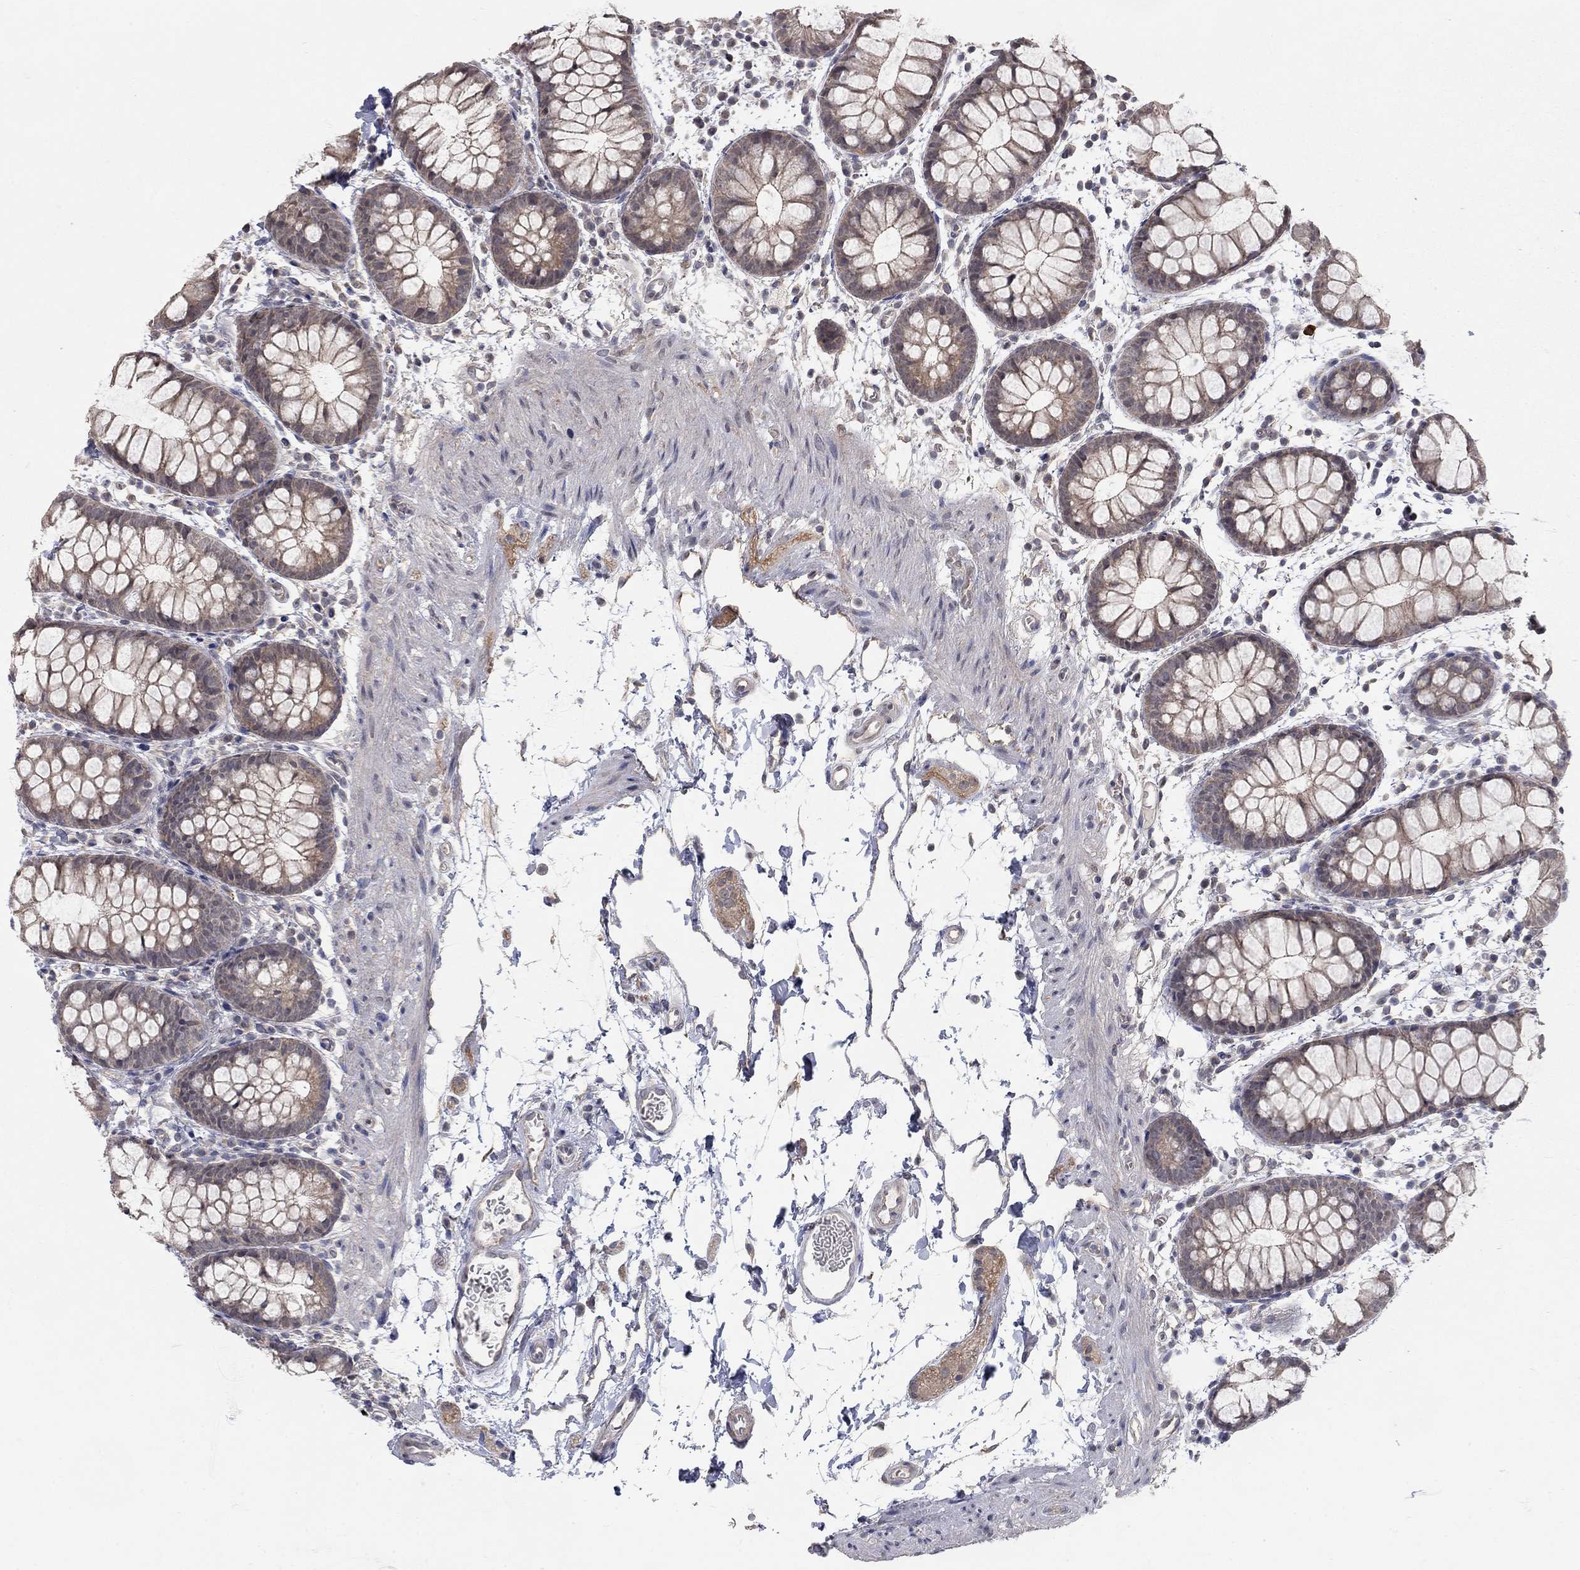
{"staining": {"intensity": "weak", "quantity": "25%-75%", "location": "cytoplasmic/membranous"}, "tissue": "rectum", "cell_type": "Glandular cells", "image_type": "normal", "snomed": [{"axis": "morphology", "description": "Normal tissue, NOS"}, {"axis": "topography", "description": "Rectum"}], "caption": "Immunohistochemical staining of benign rectum exhibits weak cytoplasmic/membranous protein expression in about 25%-75% of glandular cells. (DAB IHC with brightfield microscopy, high magnification).", "gene": "WASF3", "patient": {"sex": "male", "age": 57}}